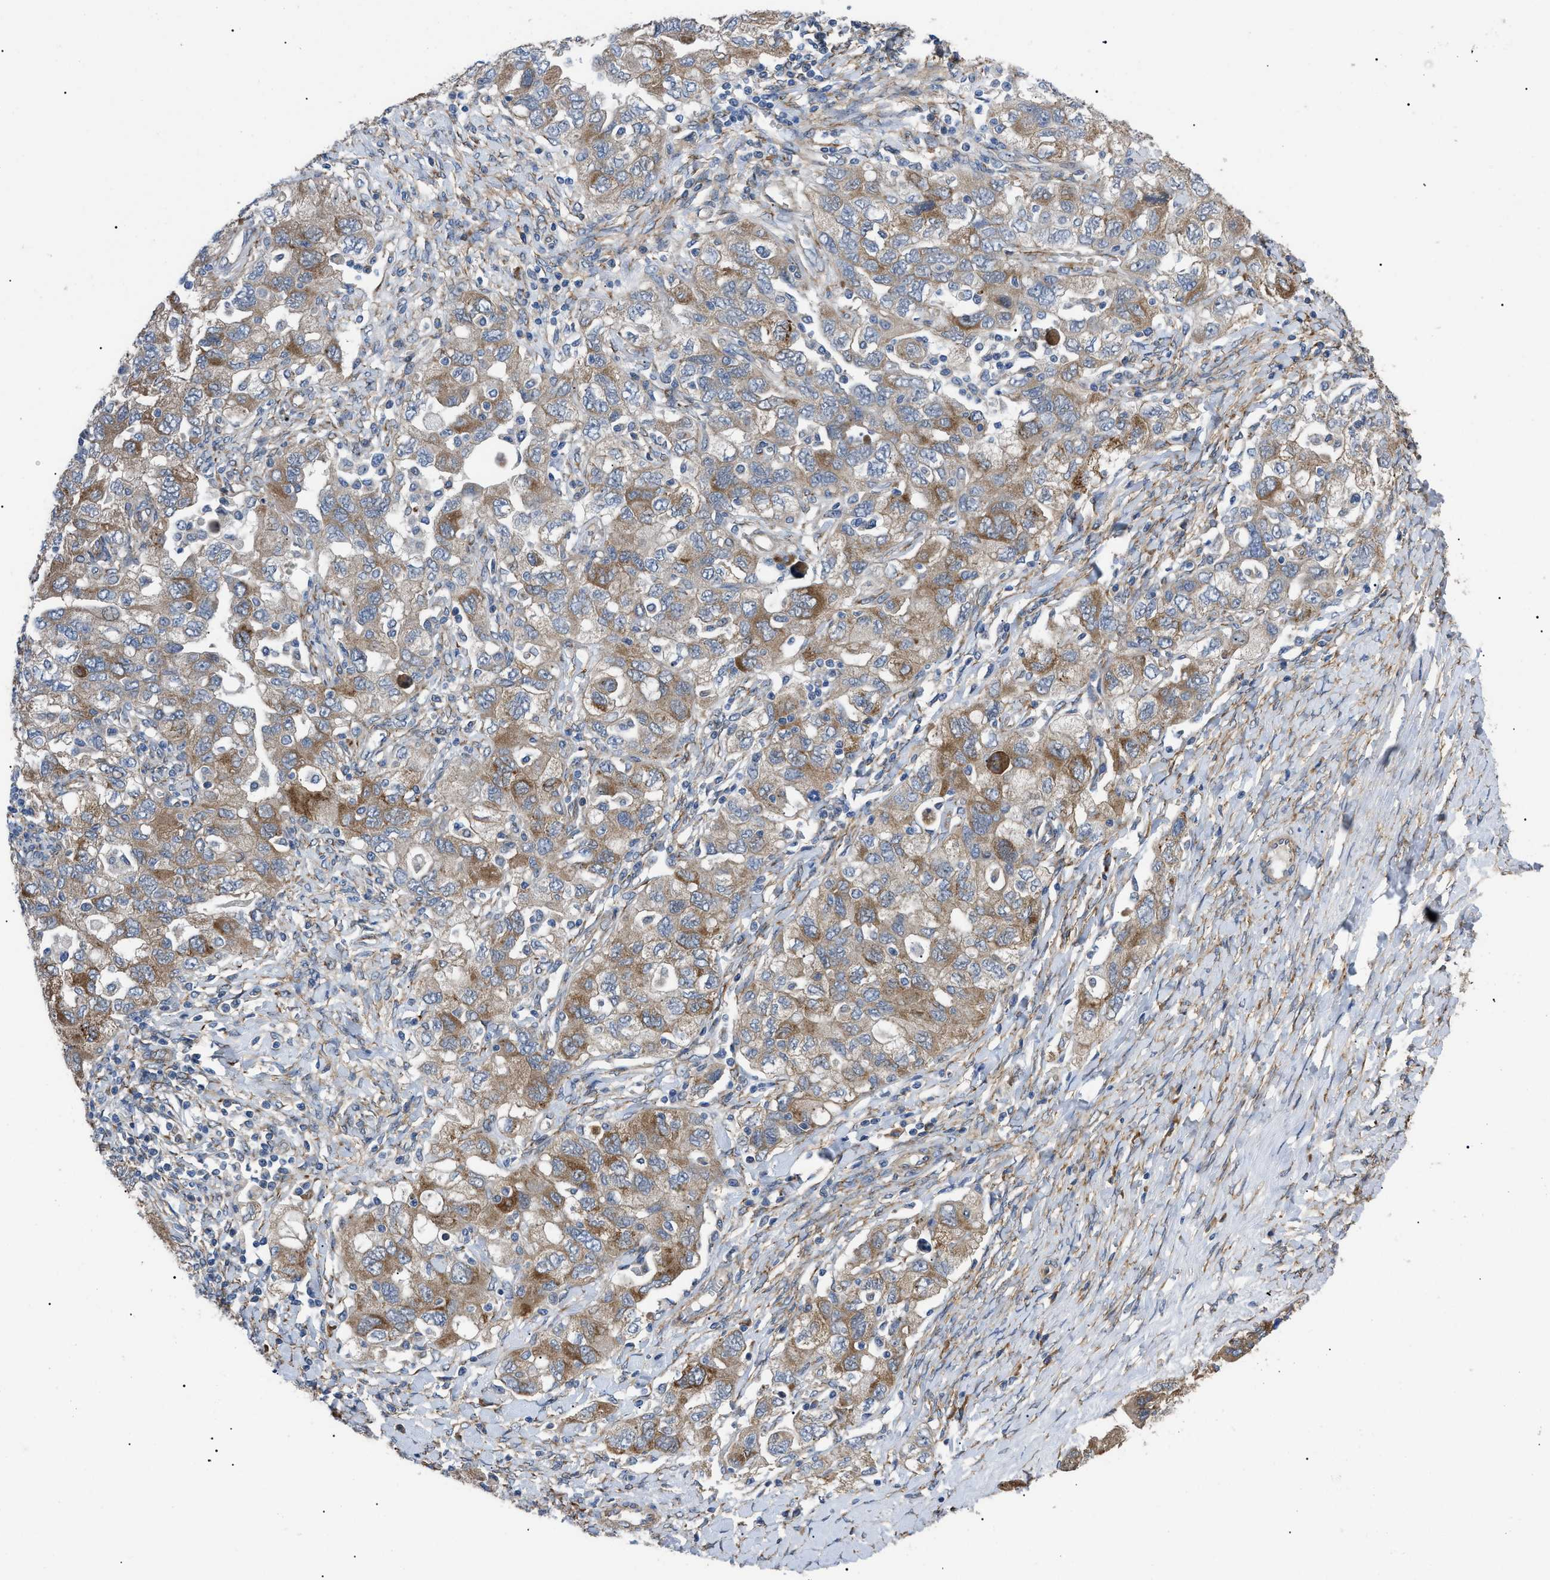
{"staining": {"intensity": "moderate", "quantity": ">75%", "location": "cytoplasmic/membranous"}, "tissue": "ovarian cancer", "cell_type": "Tumor cells", "image_type": "cancer", "snomed": [{"axis": "morphology", "description": "Carcinoma, NOS"}, {"axis": "morphology", "description": "Cystadenocarcinoma, serous, NOS"}, {"axis": "topography", "description": "Ovary"}], "caption": "This histopathology image reveals immunohistochemistry (IHC) staining of ovarian cancer (carcinoma), with medium moderate cytoplasmic/membranous expression in about >75% of tumor cells.", "gene": "MYO10", "patient": {"sex": "female", "age": 69}}